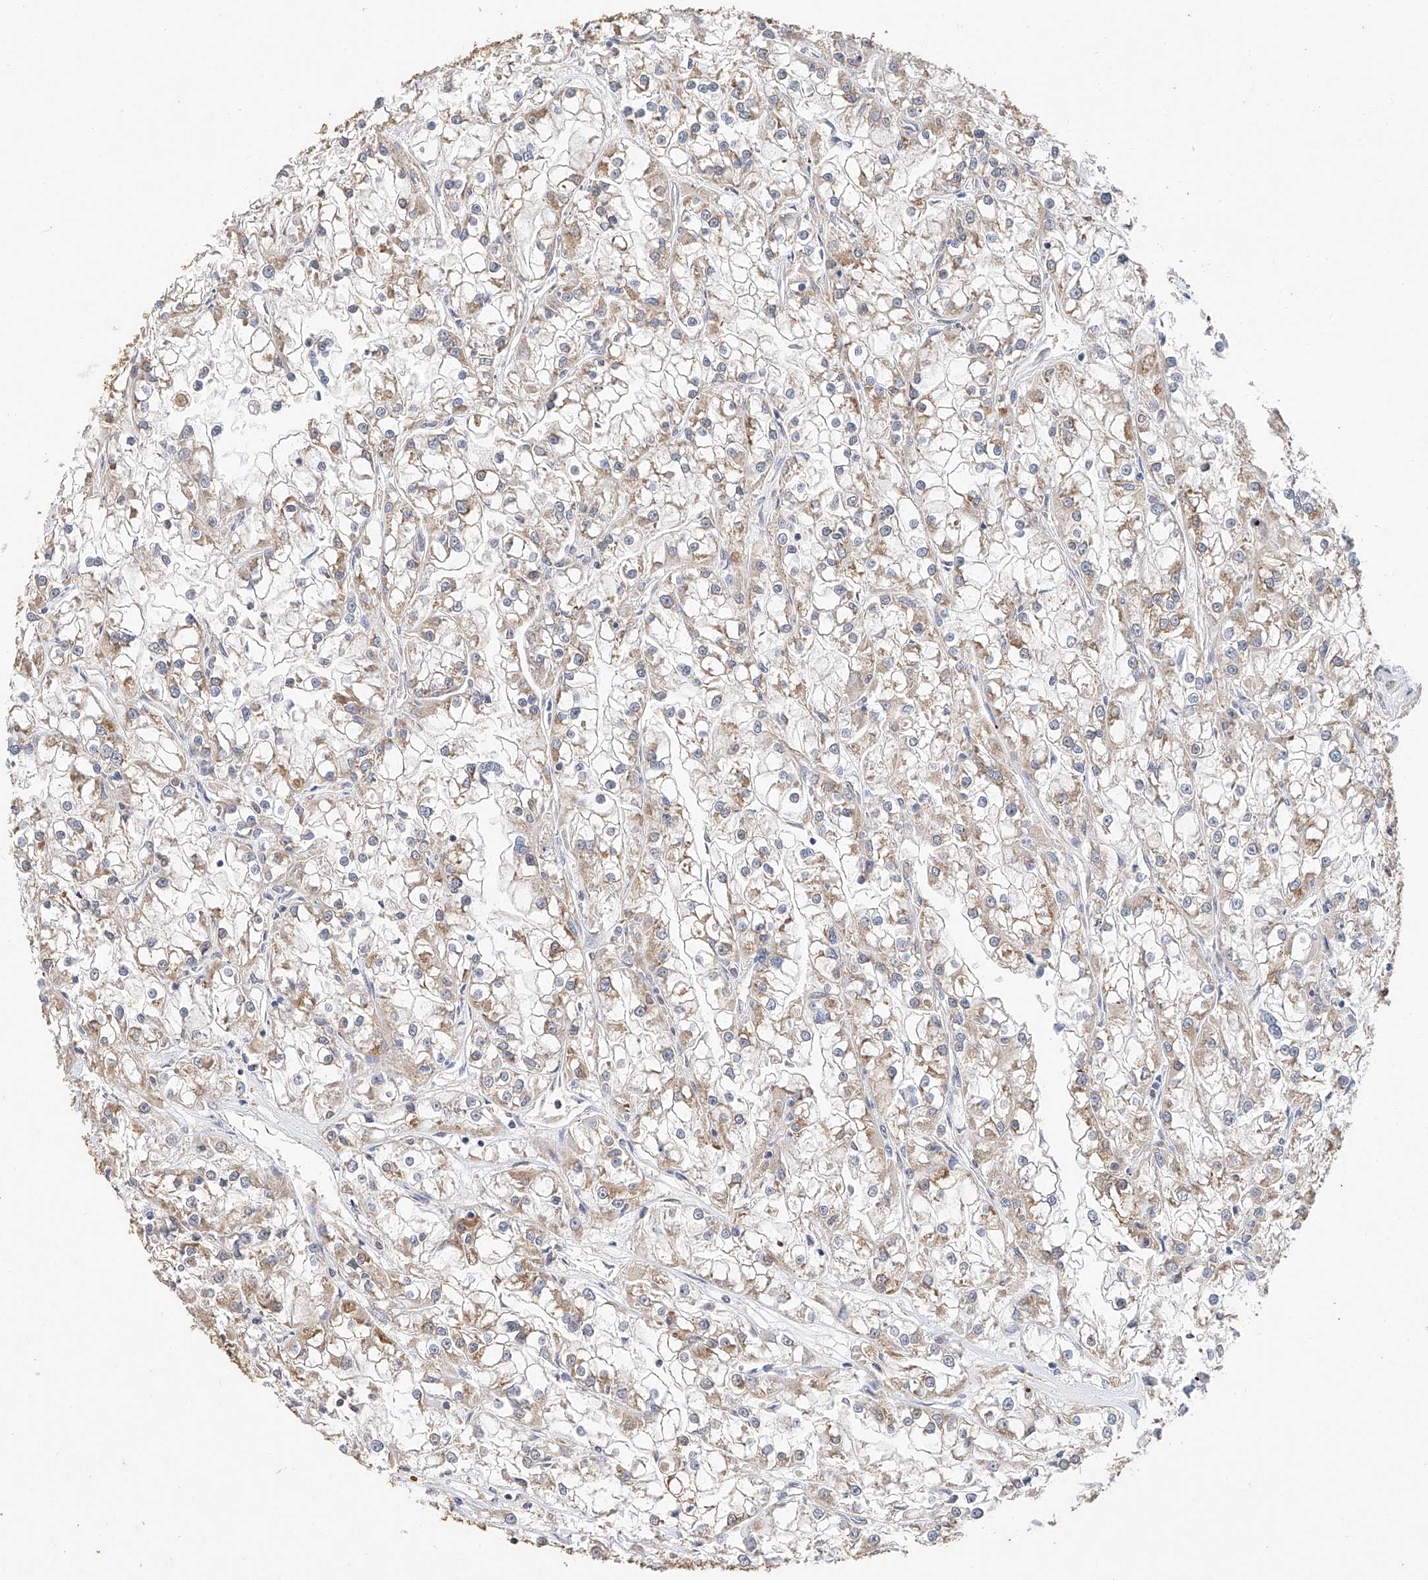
{"staining": {"intensity": "weak", "quantity": "25%-75%", "location": "cytoplasmic/membranous"}, "tissue": "renal cancer", "cell_type": "Tumor cells", "image_type": "cancer", "snomed": [{"axis": "morphology", "description": "Adenocarcinoma, NOS"}, {"axis": "topography", "description": "Kidney"}], "caption": "High-magnification brightfield microscopy of renal cancer stained with DAB (3,3'-diaminobenzidine) (brown) and counterstained with hematoxylin (blue). tumor cells exhibit weak cytoplasmic/membranous expression is identified in approximately25%-75% of cells.", "gene": "CERS4", "patient": {"sex": "female", "age": 52}}